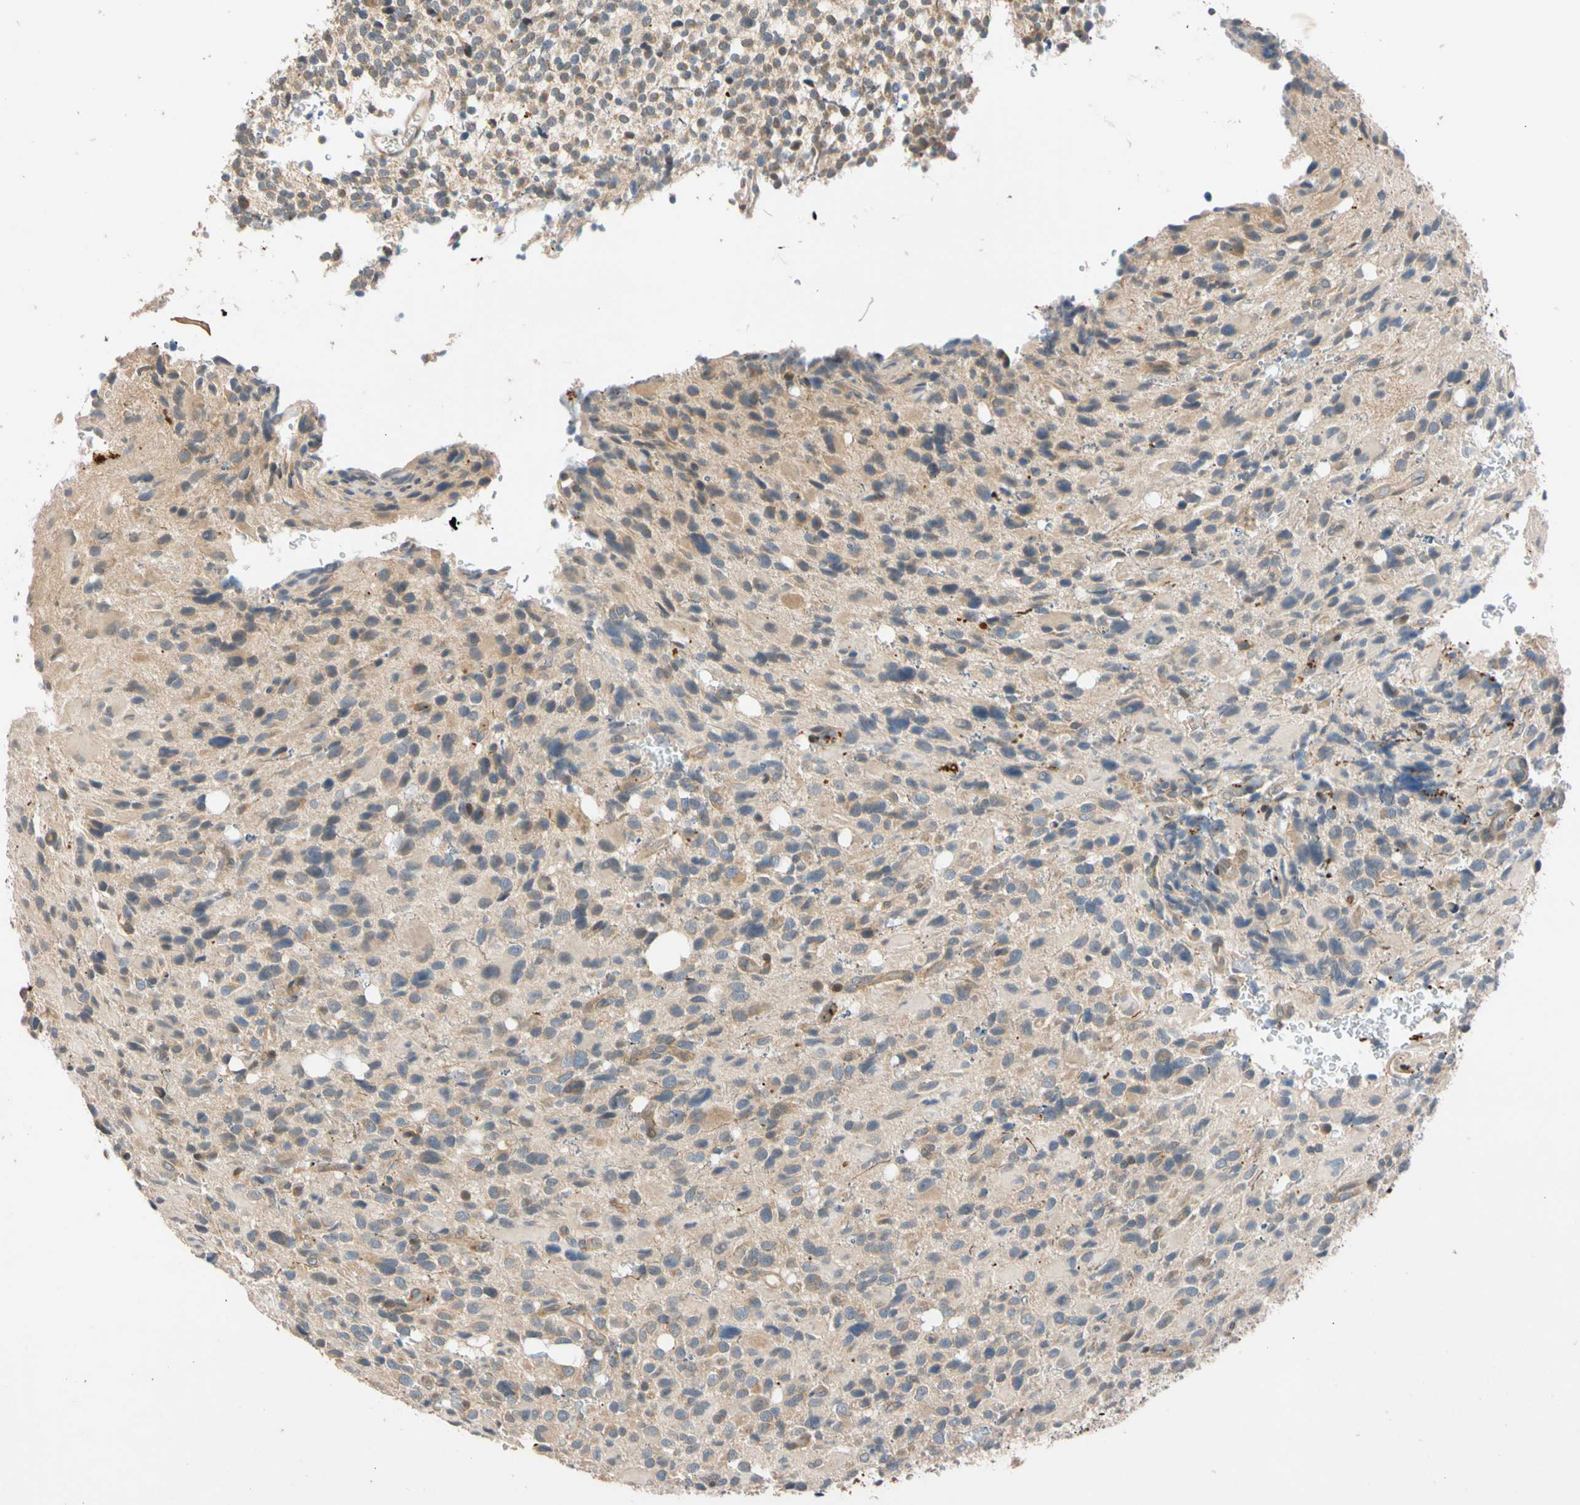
{"staining": {"intensity": "weak", "quantity": "<25%", "location": "cytoplasmic/membranous"}, "tissue": "glioma", "cell_type": "Tumor cells", "image_type": "cancer", "snomed": [{"axis": "morphology", "description": "Glioma, malignant, High grade"}, {"axis": "topography", "description": "Brain"}], "caption": "IHC photomicrograph of high-grade glioma (malignant) stained for a protein (brown), which shows no positivity in tumor cells.", "gene": "CNST", "patient": {"sex": "male", "age": 48}}